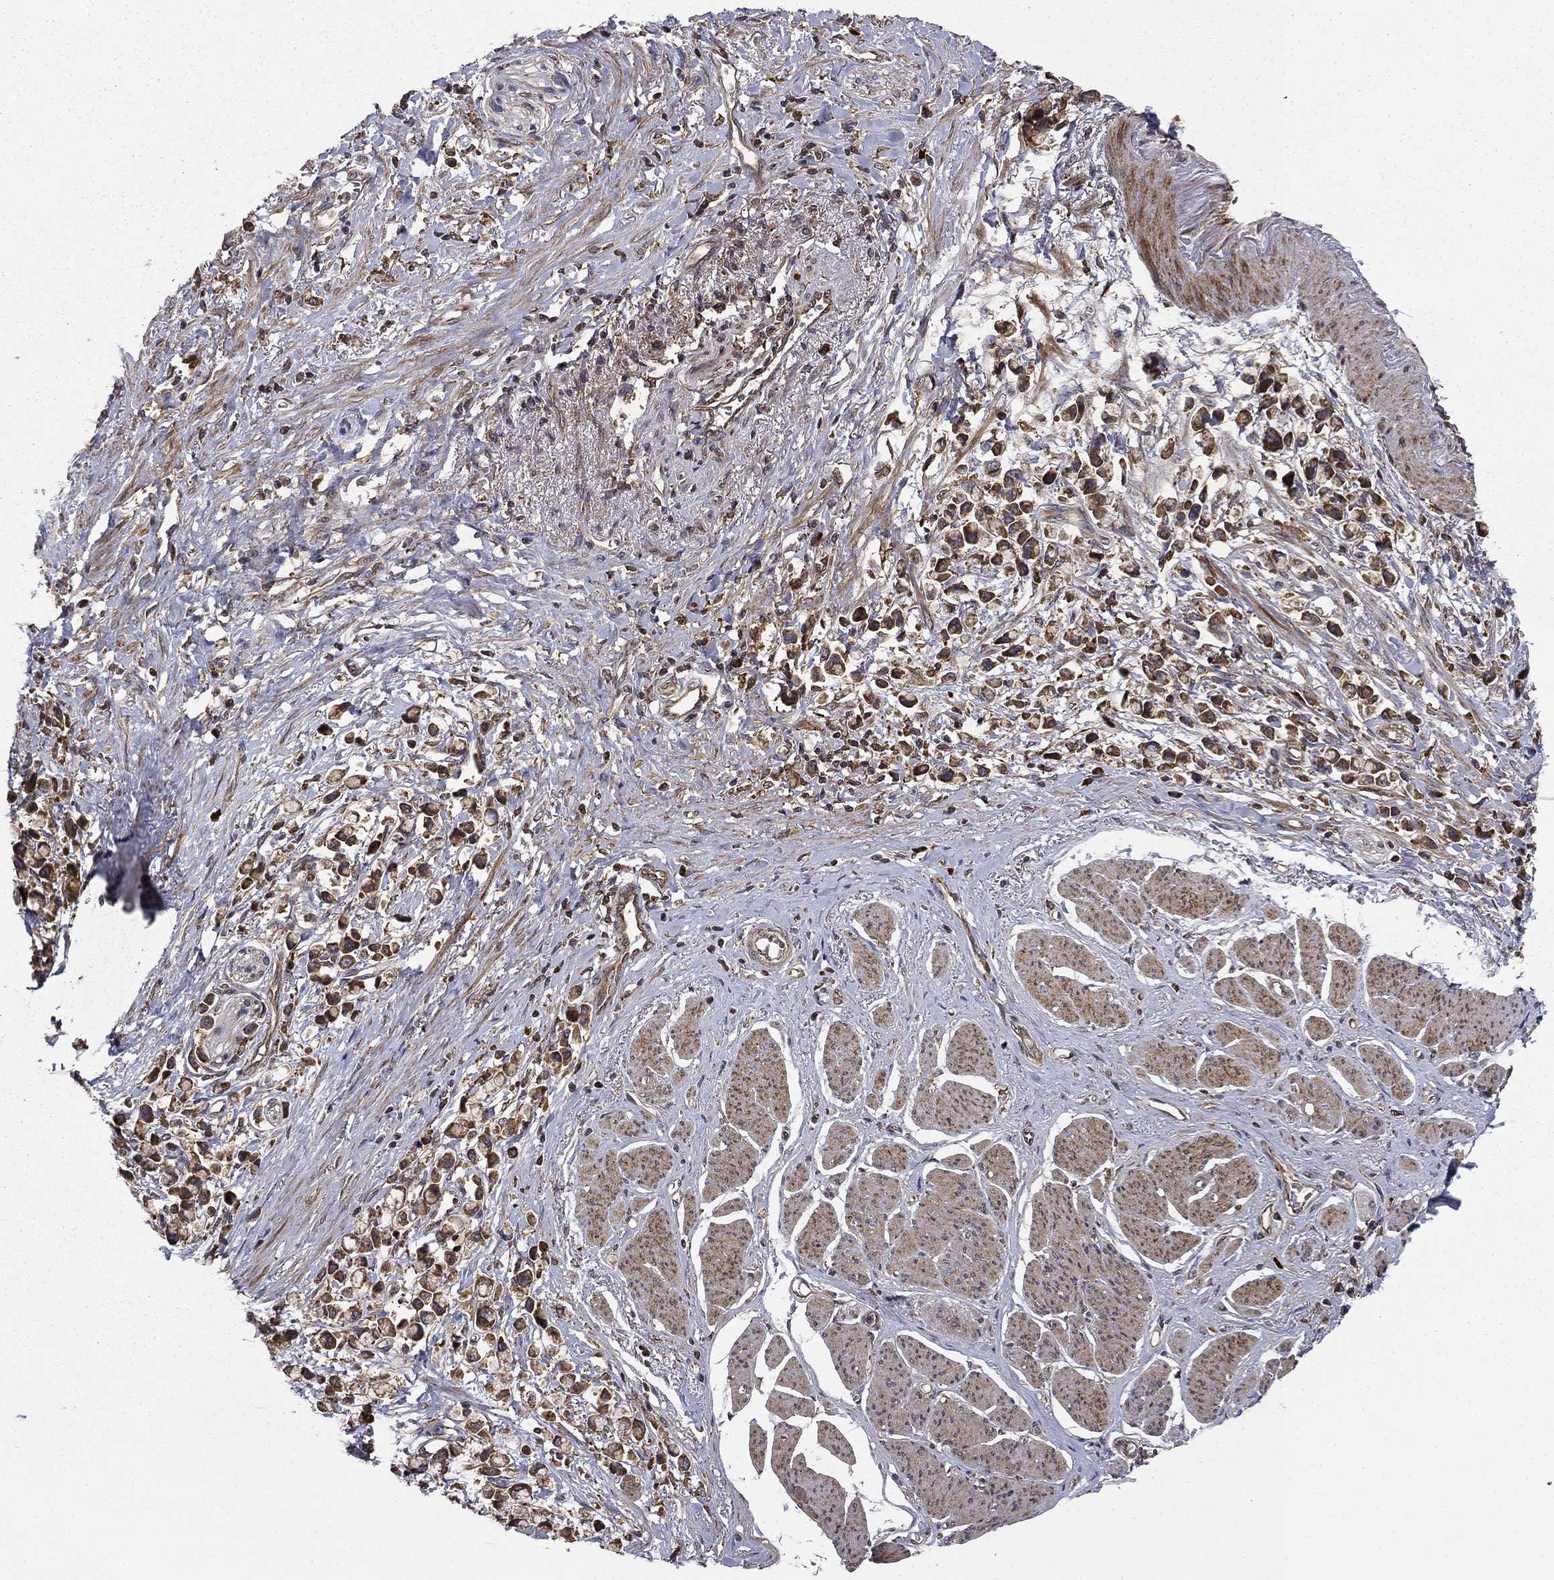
{"staining": {"intensity": "strong", "quantity": ">75%", "location": "cytoplasmic/membranous"}, "tissue": "stomach cancer", "cell_type": "Tumor cells", "image_type": "cancer", "snomed": [{"axis": "morphology", "description": "Adenocarcinoma, NOS"}, {"axis": "topography", "description": "Stomach"}], "caption": "High-power microscopy captured an immunohistochemistry micrograph of stomach adenocarcinoma, revealing strong cytoplasmic/membranous staining in approximately >75% of tumor cells.", "gene": "BABAM2", "patient": {"sex": "female", "age": 81}}